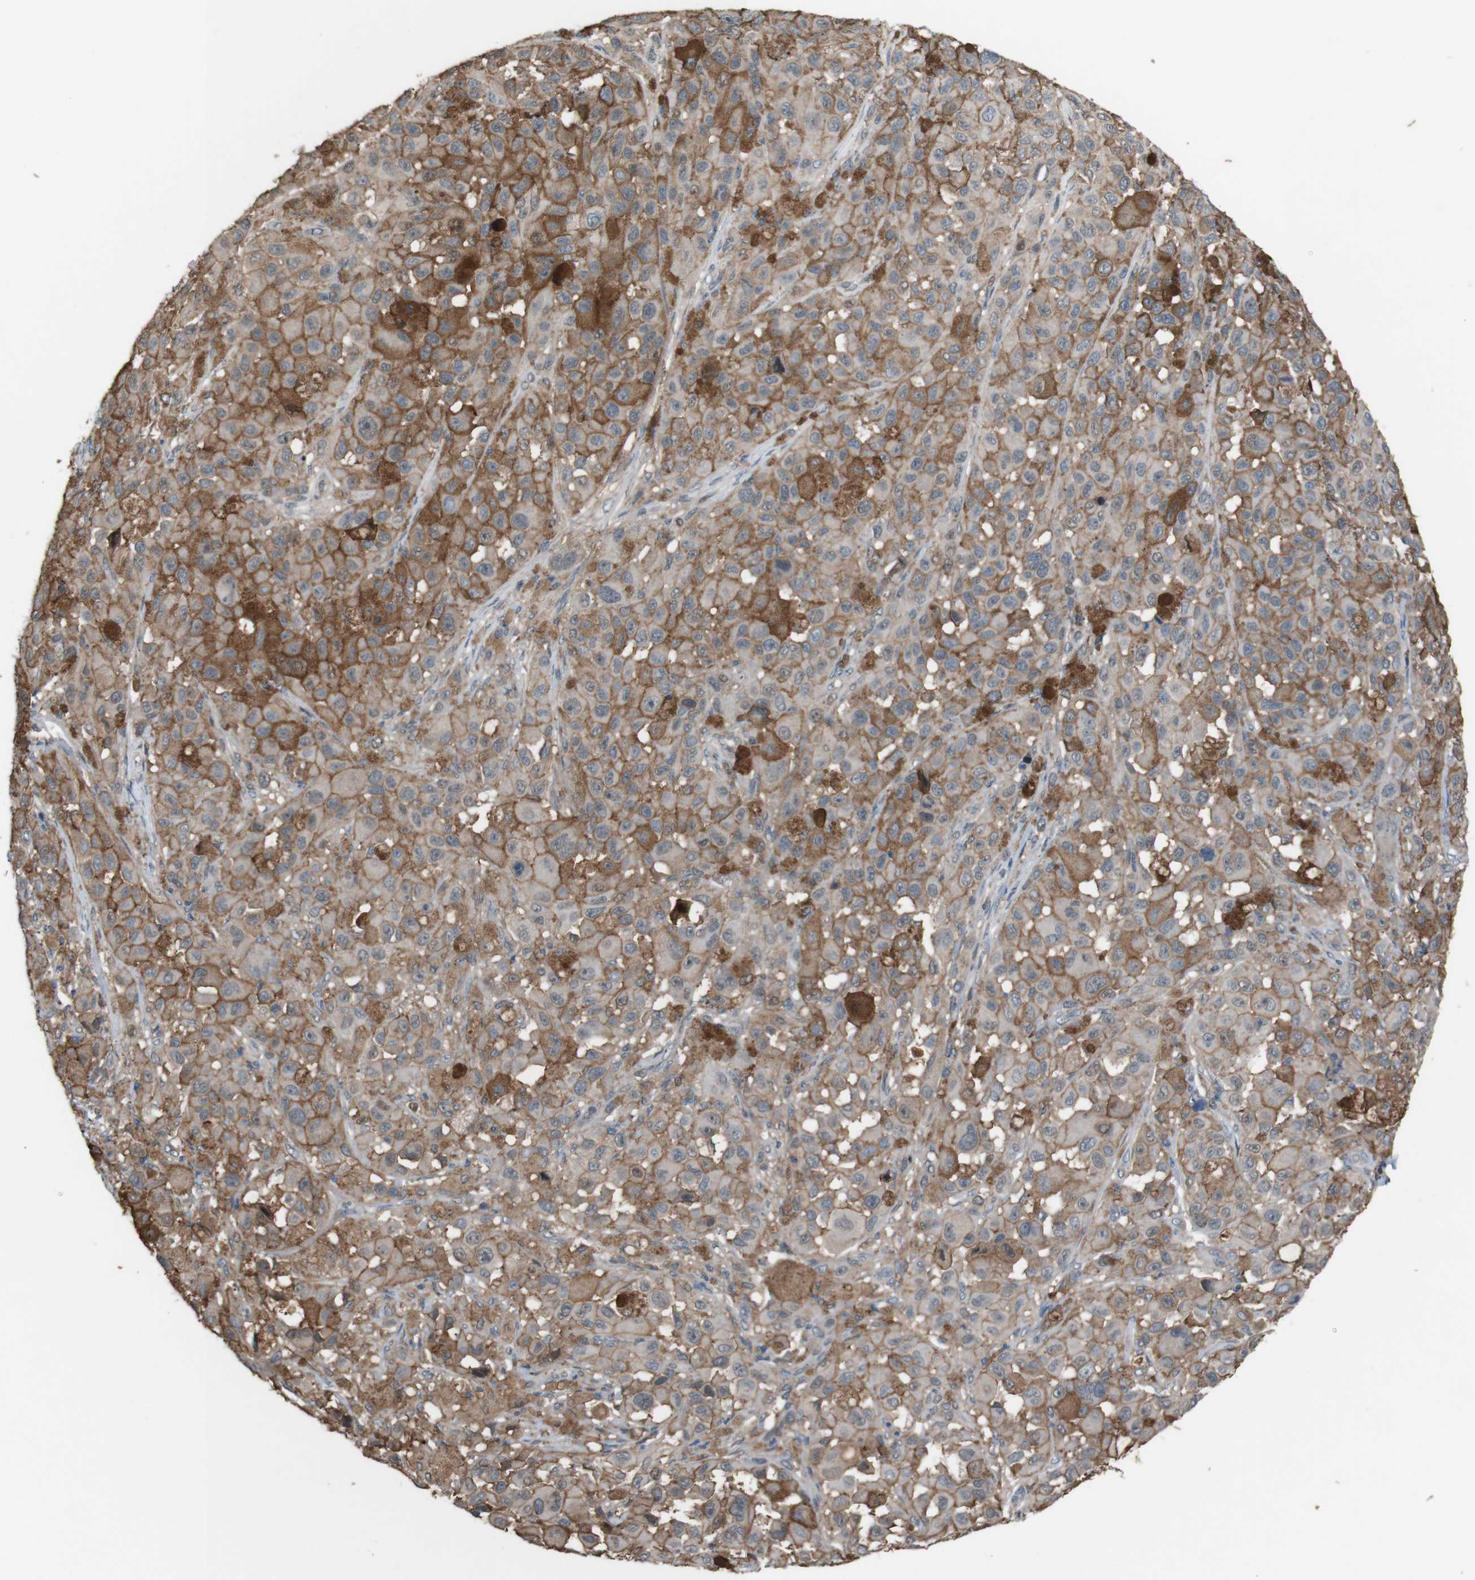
{"staining": {"intensity": "moderate", "quantity": ">75%", "location": "cytoplasmic/membranous"}, "tissue": "melanoma", "cell_type": "Tumor cells", "image_type": "cancer", "snomed": [{"axis": "morphology", "description": "Malignant melanoma, NOS"}, {"axis": "topography", "description": "Skin"}], "caption": "Immunohistochemical staining of human malignant melanoma demonstrates medium levels of moderate cytoplasmic/membranous protein staining in approximately >75% of tumor cells. The protein is shown in brown color, while the nuclei are stained blue.", "gene": "ATP2B1", "patient": {"sex": "male", "age": 96}}